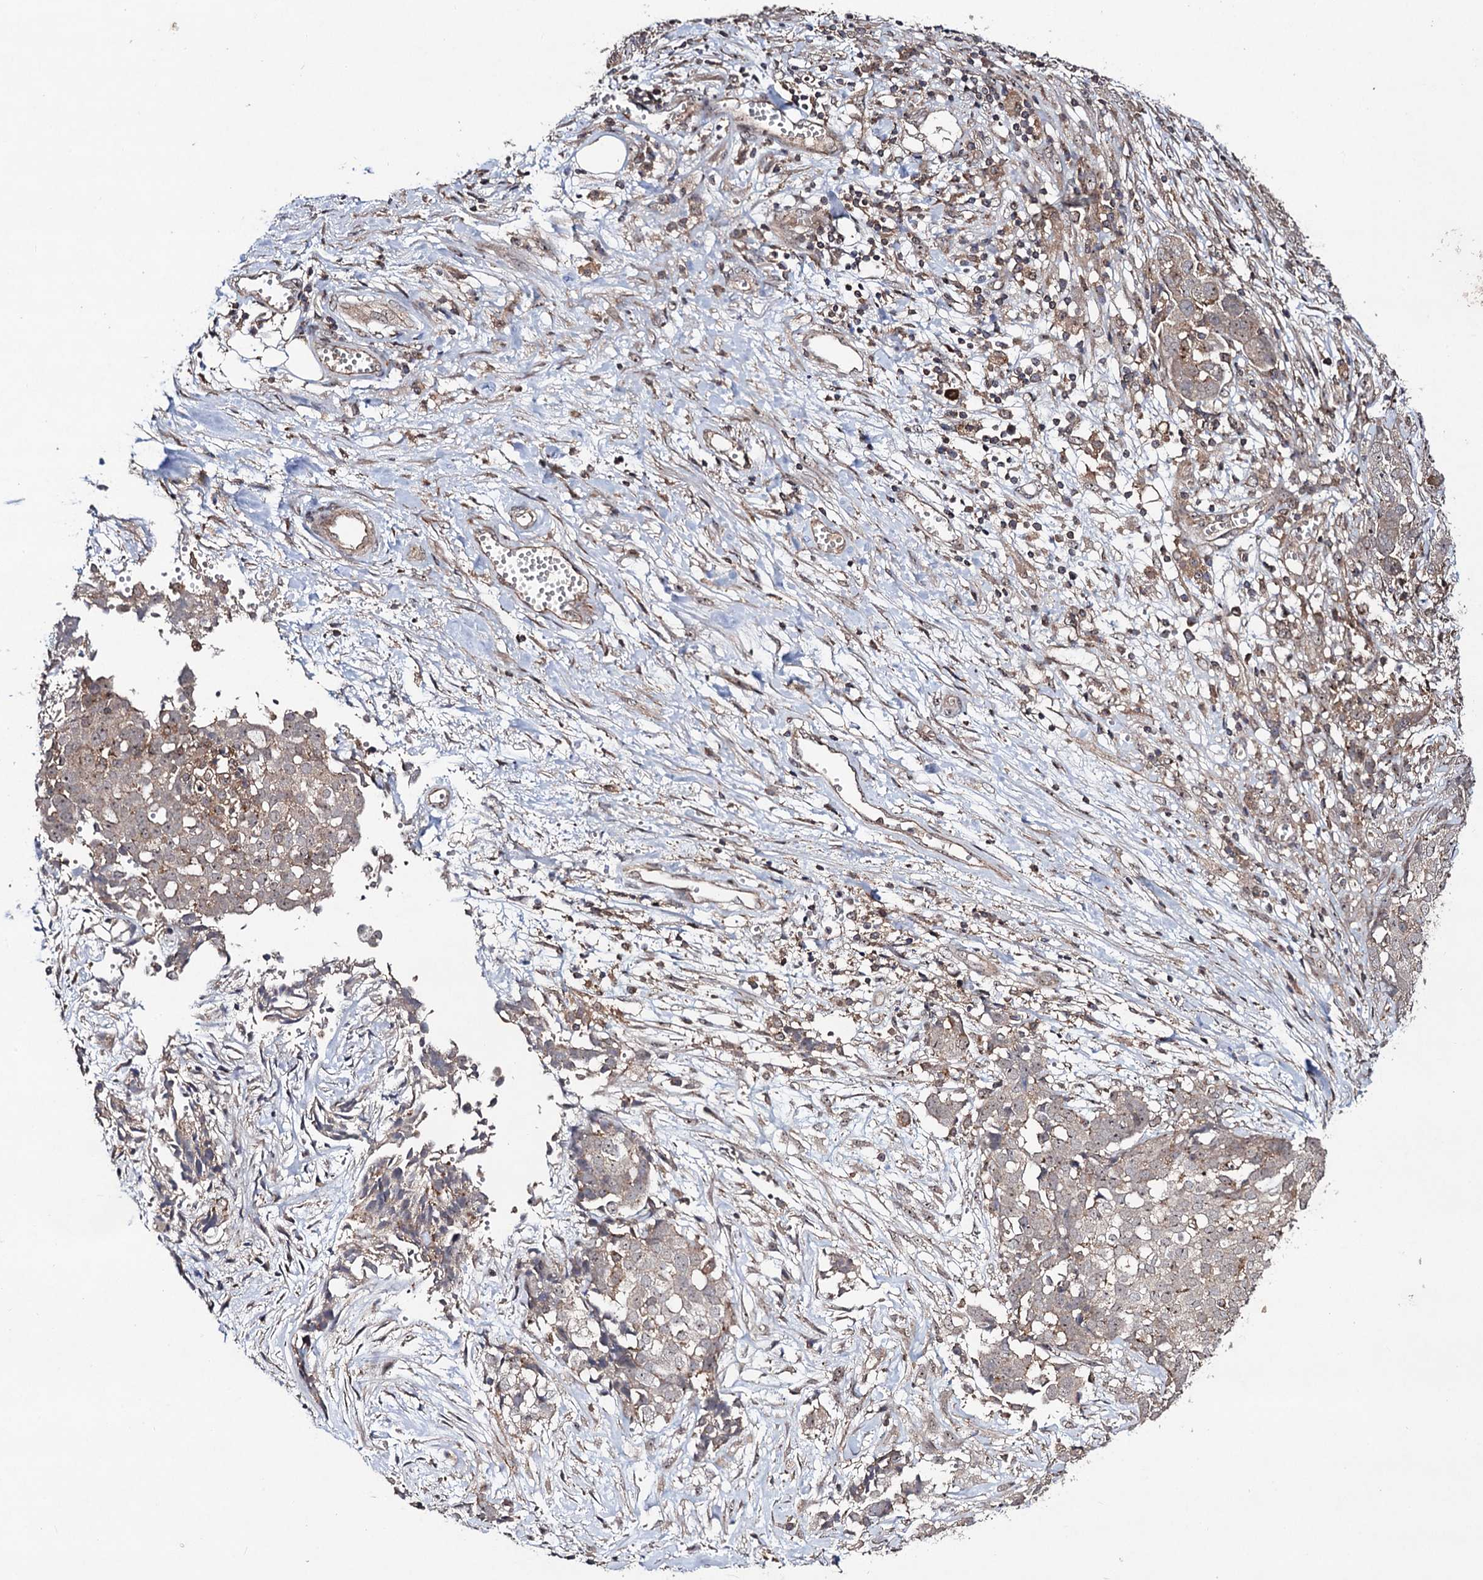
{"staining": {"intensity": "weak", "quantity": ">75%", "location": "cytoplasmic/membranous"}, "tissue": "ovarian cancer", "cell_type": "Tumor cells", "image_type": "cancer", "snomed": [{"axis": "morphology", "description": "Cystadenocarcinoma, serous, NOS"}, {"axis": "topography", "description": "Soft tissue"}, {"axis": "topography", "description": "Ovary"}], "caption": "Protein staining by immunohistochemistry (IHC) shows weak cytoplasmic/membranous positivity in about >75% of tumor cells in serous cystadenocarcinoma (ovarian).", "gene": "KXD1", "patient": {"sex": "female", "age": 57}}